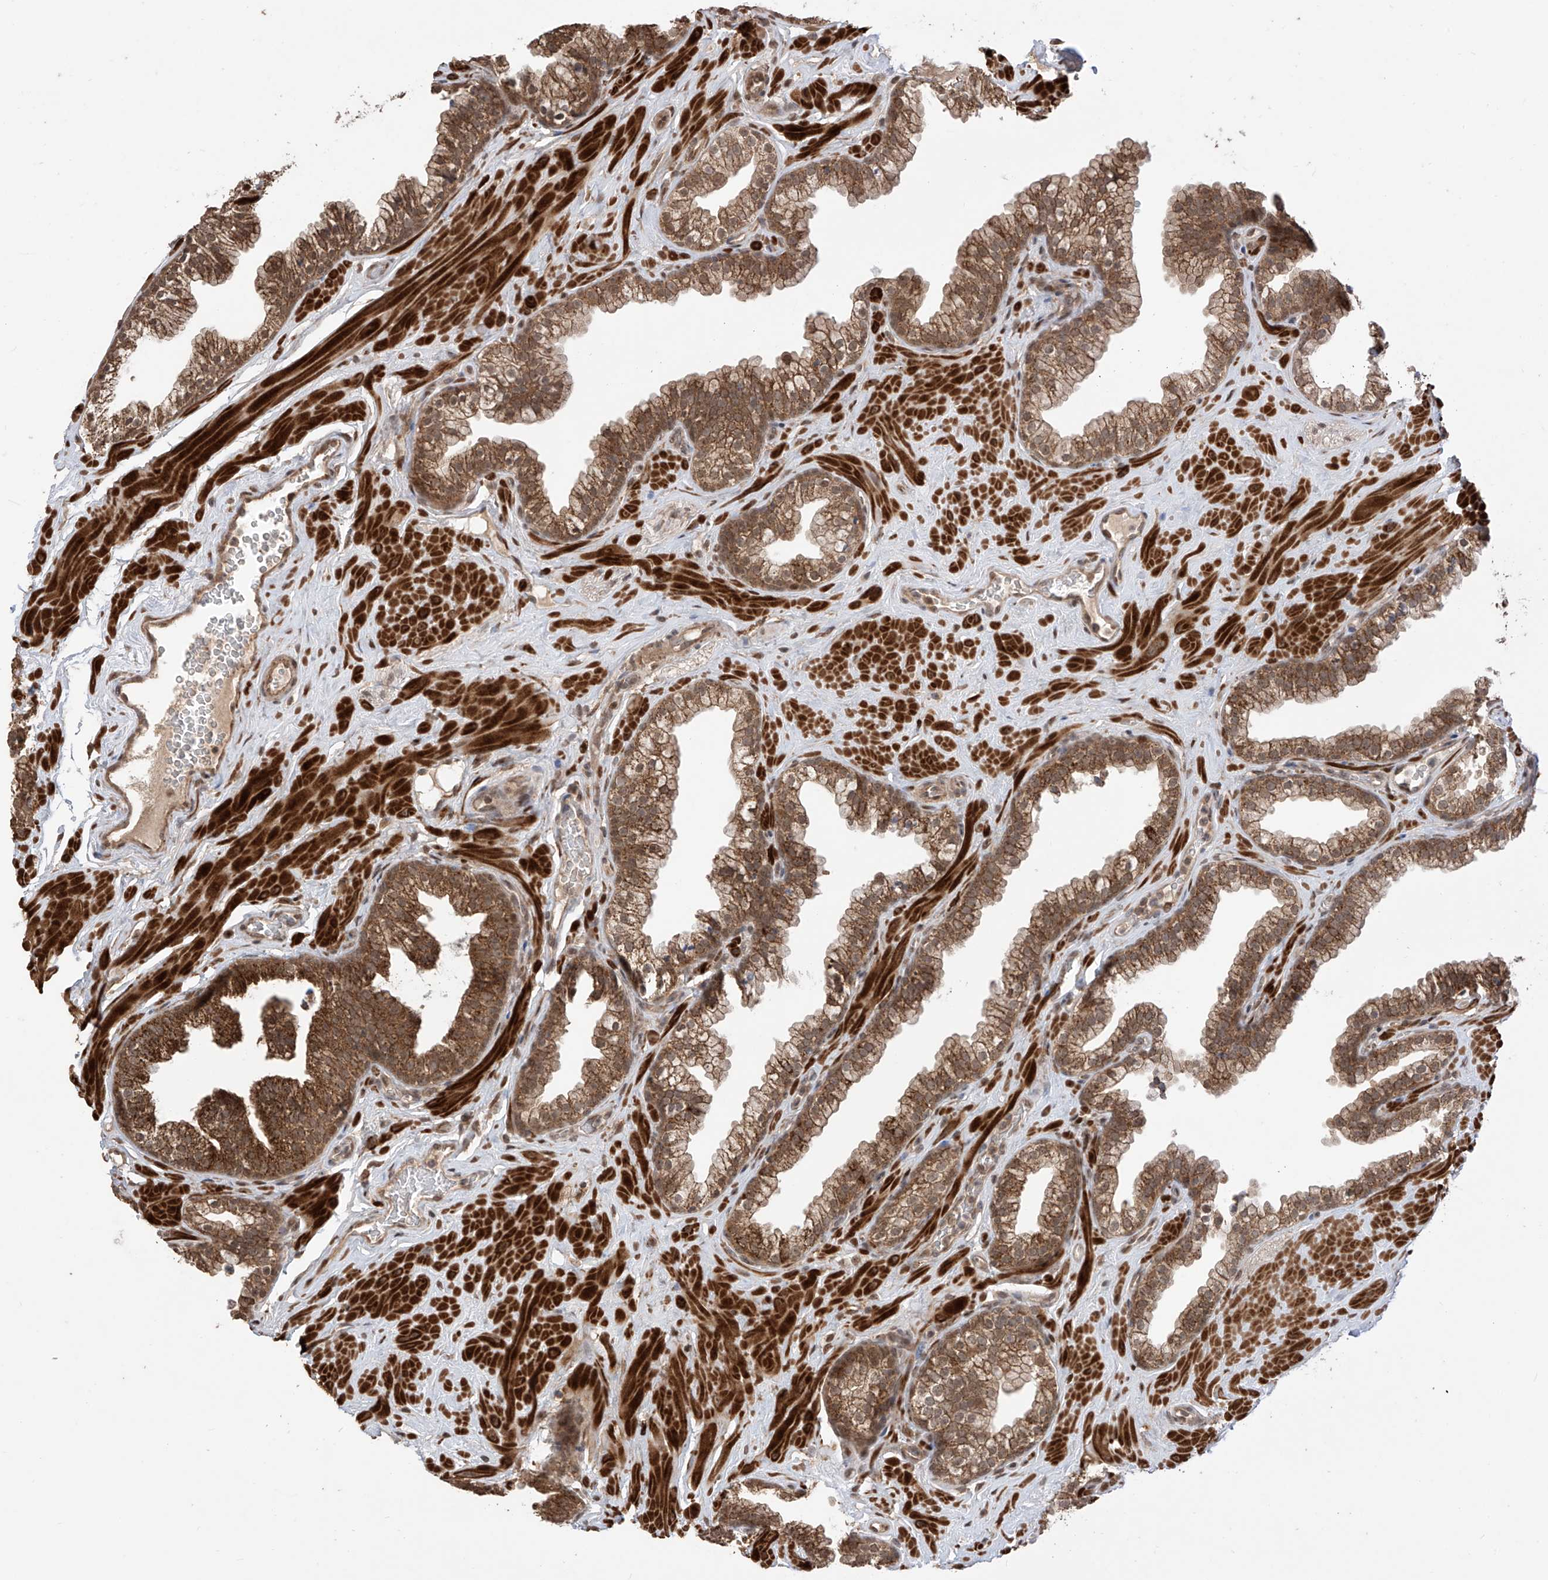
{"staining": {"intensity": "moderate", "quantity": ">75%", "location": "cytoplasmic/membranous"}, "tissue": "prostate", "cell_type": "Glandular cells", "image_type": "normal", "snomed": [{"axis": "morphology", "description": "Normal tissue, NOS"}, {"axis": "morphology", "description": "Urothelial carcinoma, Low grade"}, {"axis": "topography", "description": "Urinary bladder"}, {"axis": "topography", "description": "Prostate"}], "caption": "Immunohistochemistry of benign human prostate demonstrates medium levels of moderate cytoplasmic/membranous expression in approximately >75% of glandular cells.", "gene": "LATS1", "patient": {"sex": "male", "age": 60}}